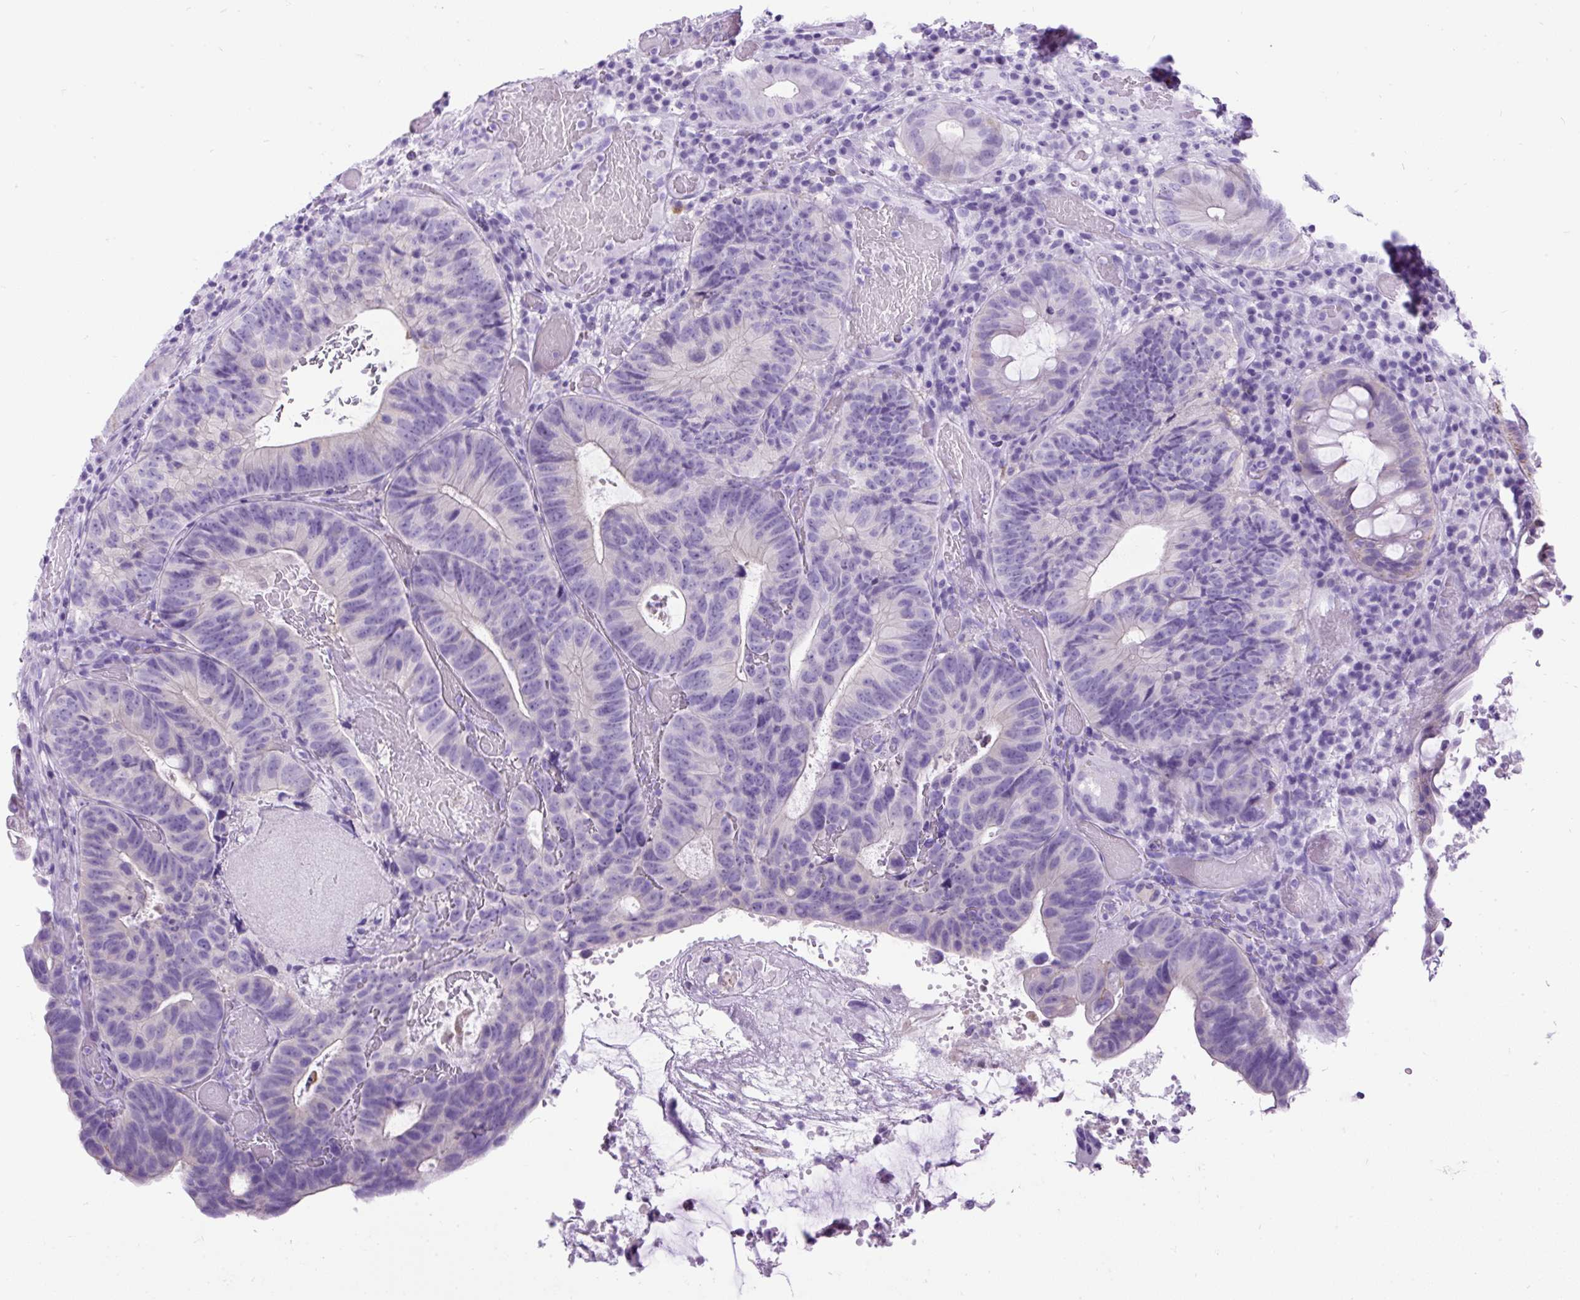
{"staining": {"intensity": "negative", "quantity": "none", "location": "none"}, "tissue": "colorectal cancer", "cell_type": "Tumor cells", "image_type": "cancer", "snomed": [{"axis": "morphology", "description": "Adenocarcinoma, NOS"}, {"axis": "topography", "description": "Colon"}], "caption": "Colorectal adenocarcinoma stained for a protein using immunohistochemistry (IHC) shows no staining tumor cells.", "gene": "PDIA2", "patient": {"sex": "male", "age": 87}}